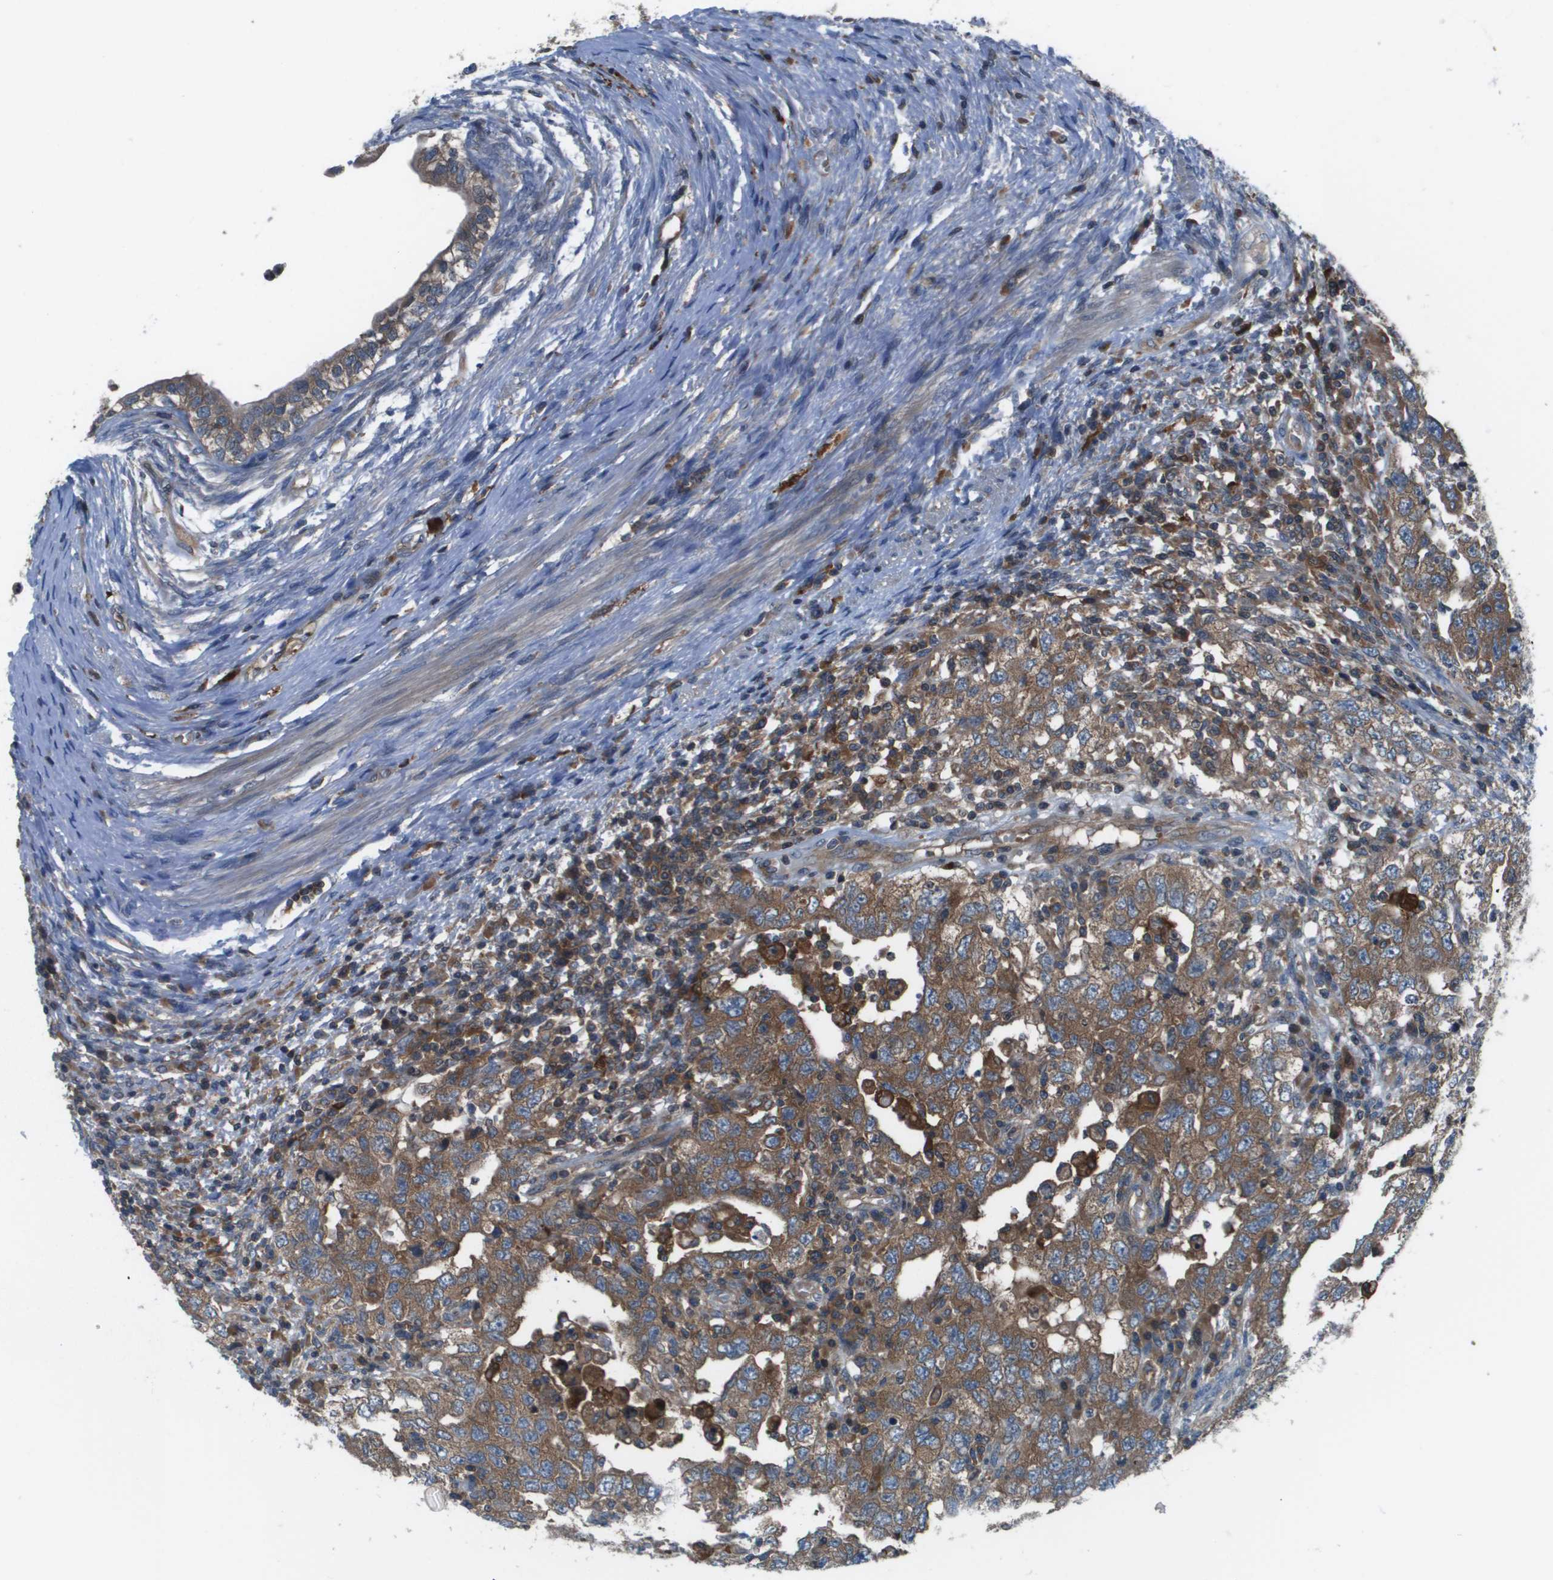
{"staining": {"intensity": "moderate", "quantity": ">75%", "location": "cytoplasmic/membranous"}, "tissue": "testis cancer", "cell_type": "Tumor cells", "image_type": "cancer", "snomed": [{"axis": "morphology", "description": "Carcinoma, Embryonal, NOS"}, {"axis": "topography", "description": "Testis"}], "caption": "Immunohistochemistry histopathology image of neoplastic tissue: embryonal carcinoma (testis) stained using IHC demonstrates medium levels of moderate protein expression localized specifically in the cytoplasmic/membranous of tumor cells, appearing as a cytoplasmic/membranous brown color.", "gene": "EIF3B", "patient": {"sex": "male", "age": 26}}